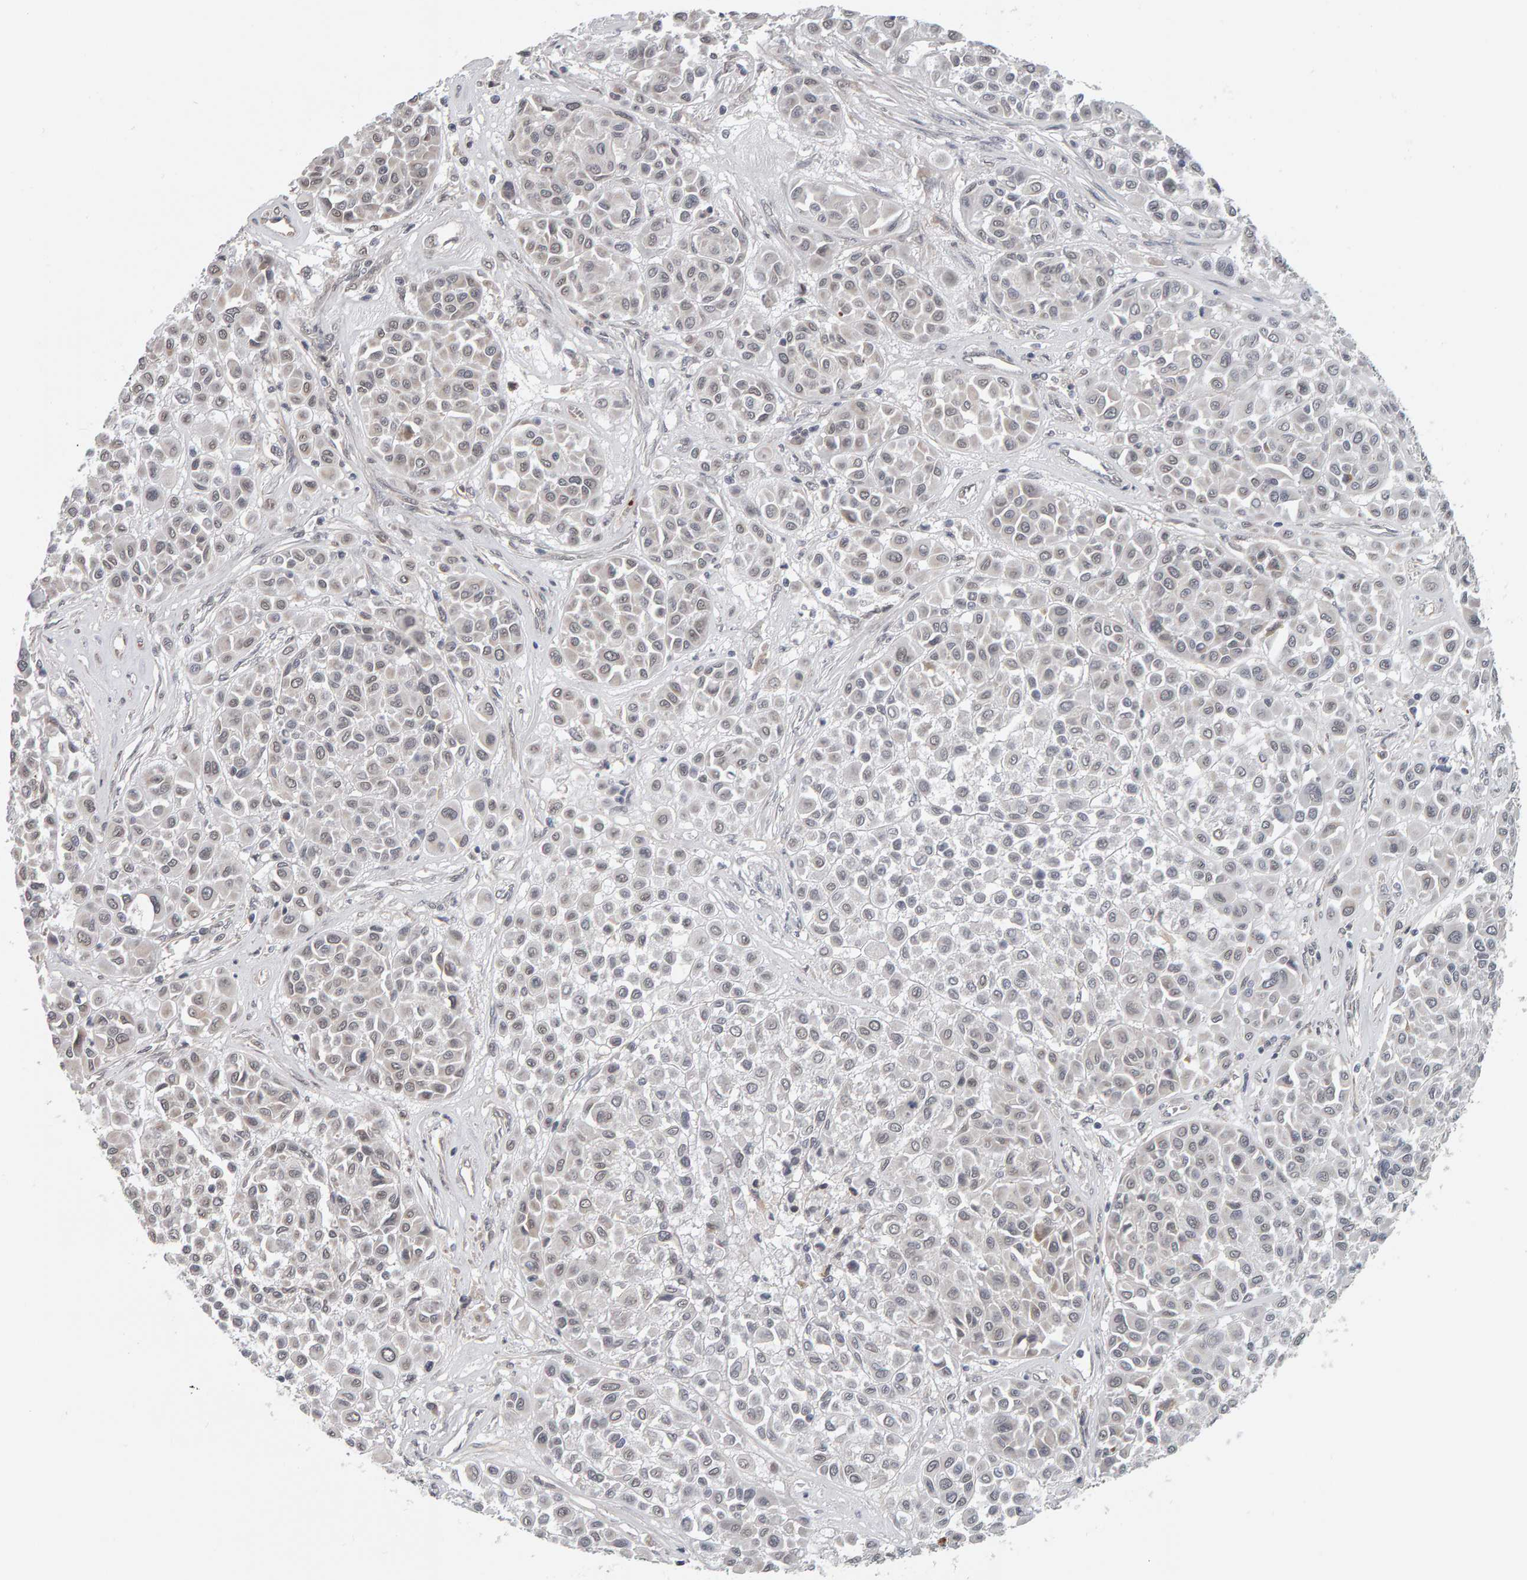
{"staining": {"intensity": "negative", "quantity": "none", "location": "none"}, "tissue": "melanoma", "cell_type": "Tumor cells", "image_type": "cancer", "snomed": [{"axis": "morphology", "description": "Malignant melanoma, Metastatic site"}, {"axis": "topography", "description": "Soft tissue"}], "caption": "Protein analysis of melanoma reveals no significant expression in tumor cells.", "gene": "DAP3", "patient": {"sex": "male", "age": 41}}